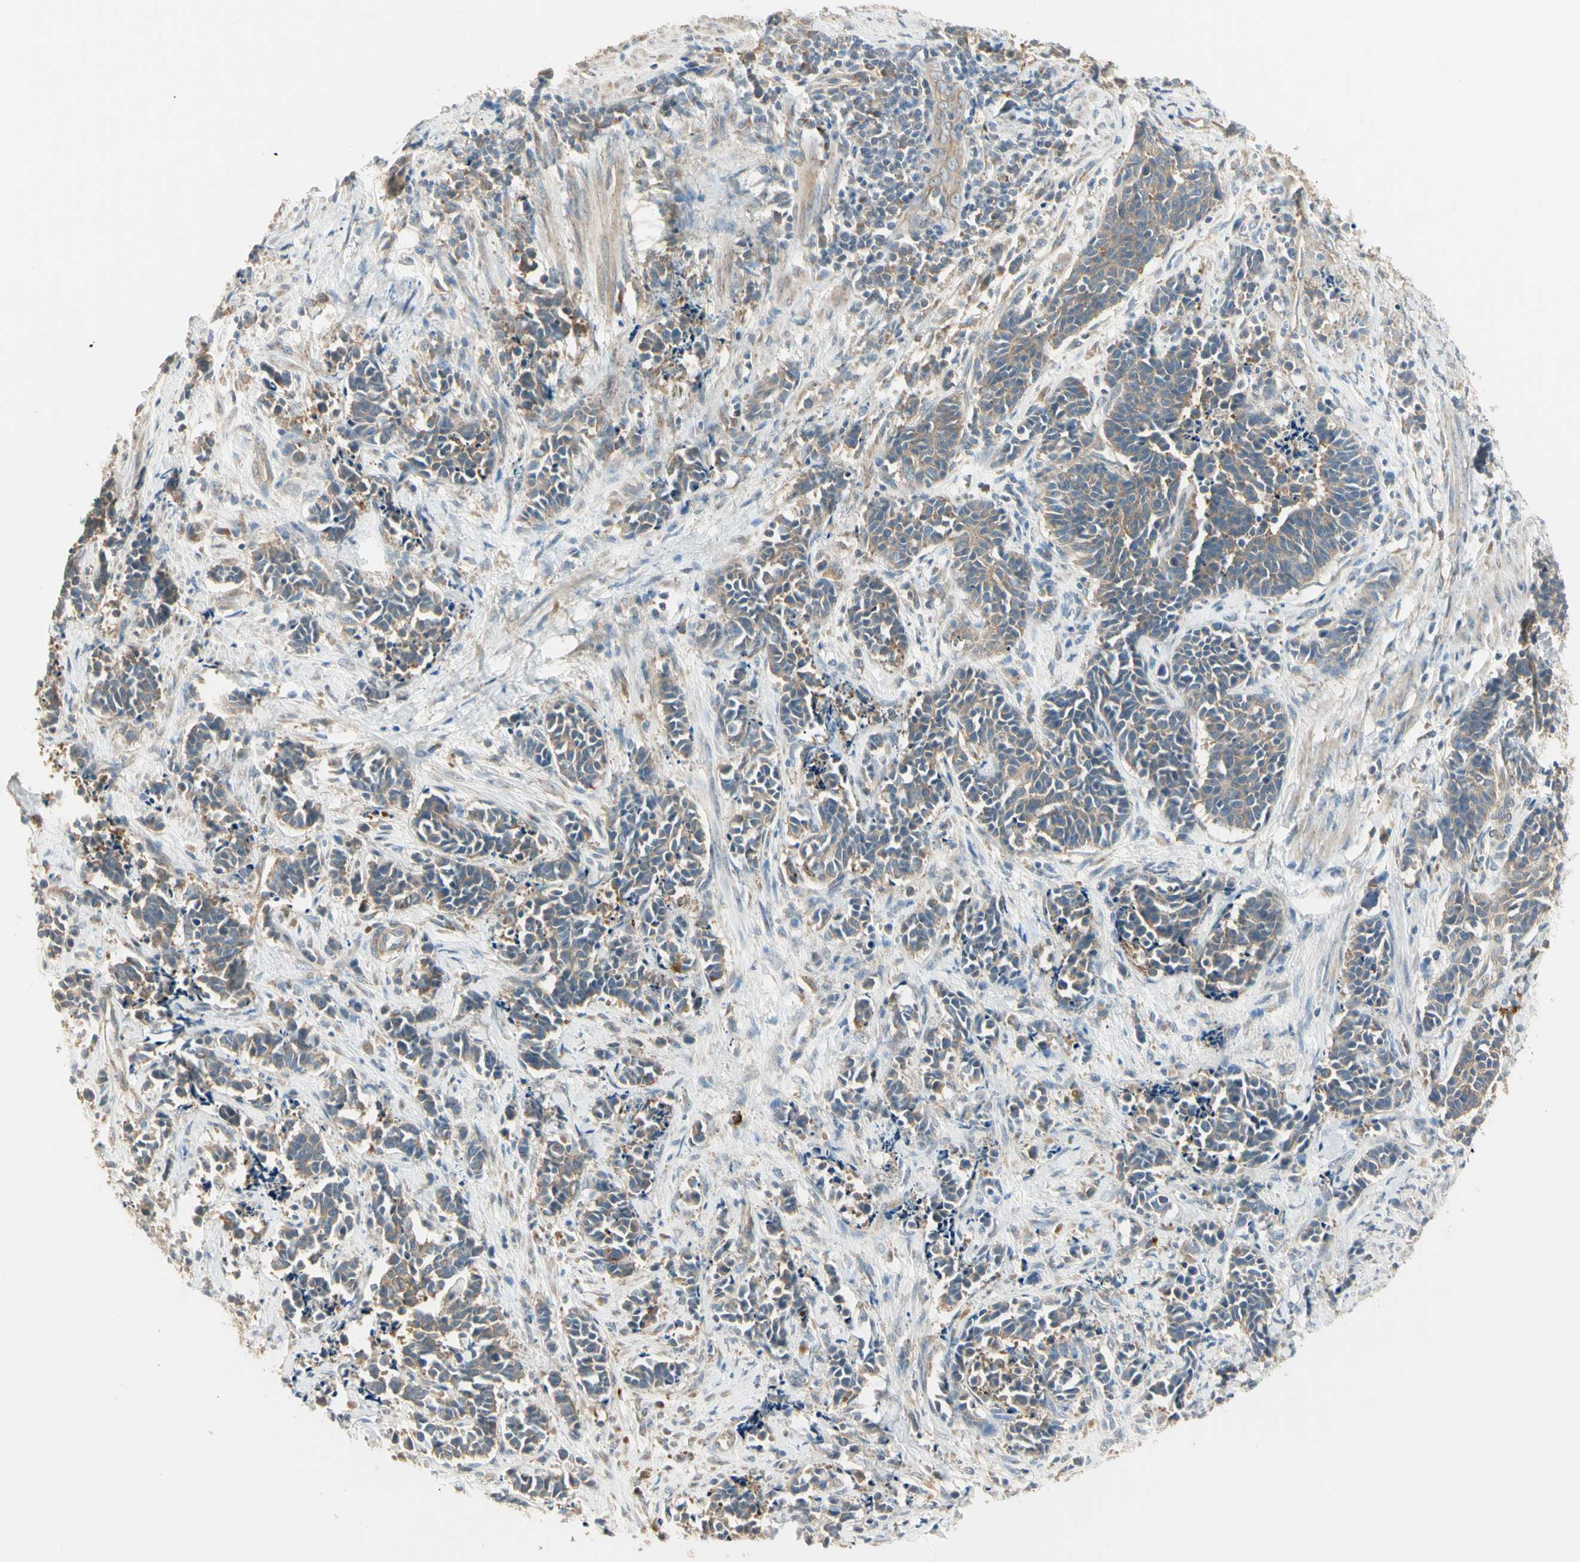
{"staining": {"intensity": "moderate", "quantity": ">75%", "location": "cytoplasmic/membranous"}, "tissue": "cervical cancer", "cell_type": "Tumor cells", "image_type": "cancer", "snomed": [{"axis": "morphology", "description": "Squamous cell carcinoma, NOS"}, {"axis": "topography", "description": "Cervix"}], "caption": "Cervical squamous cell carcinoma was stained to show a protein in brown. There is medium levels of moderate cytoplasmic/membranous positivity in about >75% of tumor cells. (IHC, brightfield microscopy, high magnification).", "gene": "IRAG1", "patient": {"sex": "female", "age": 35}}